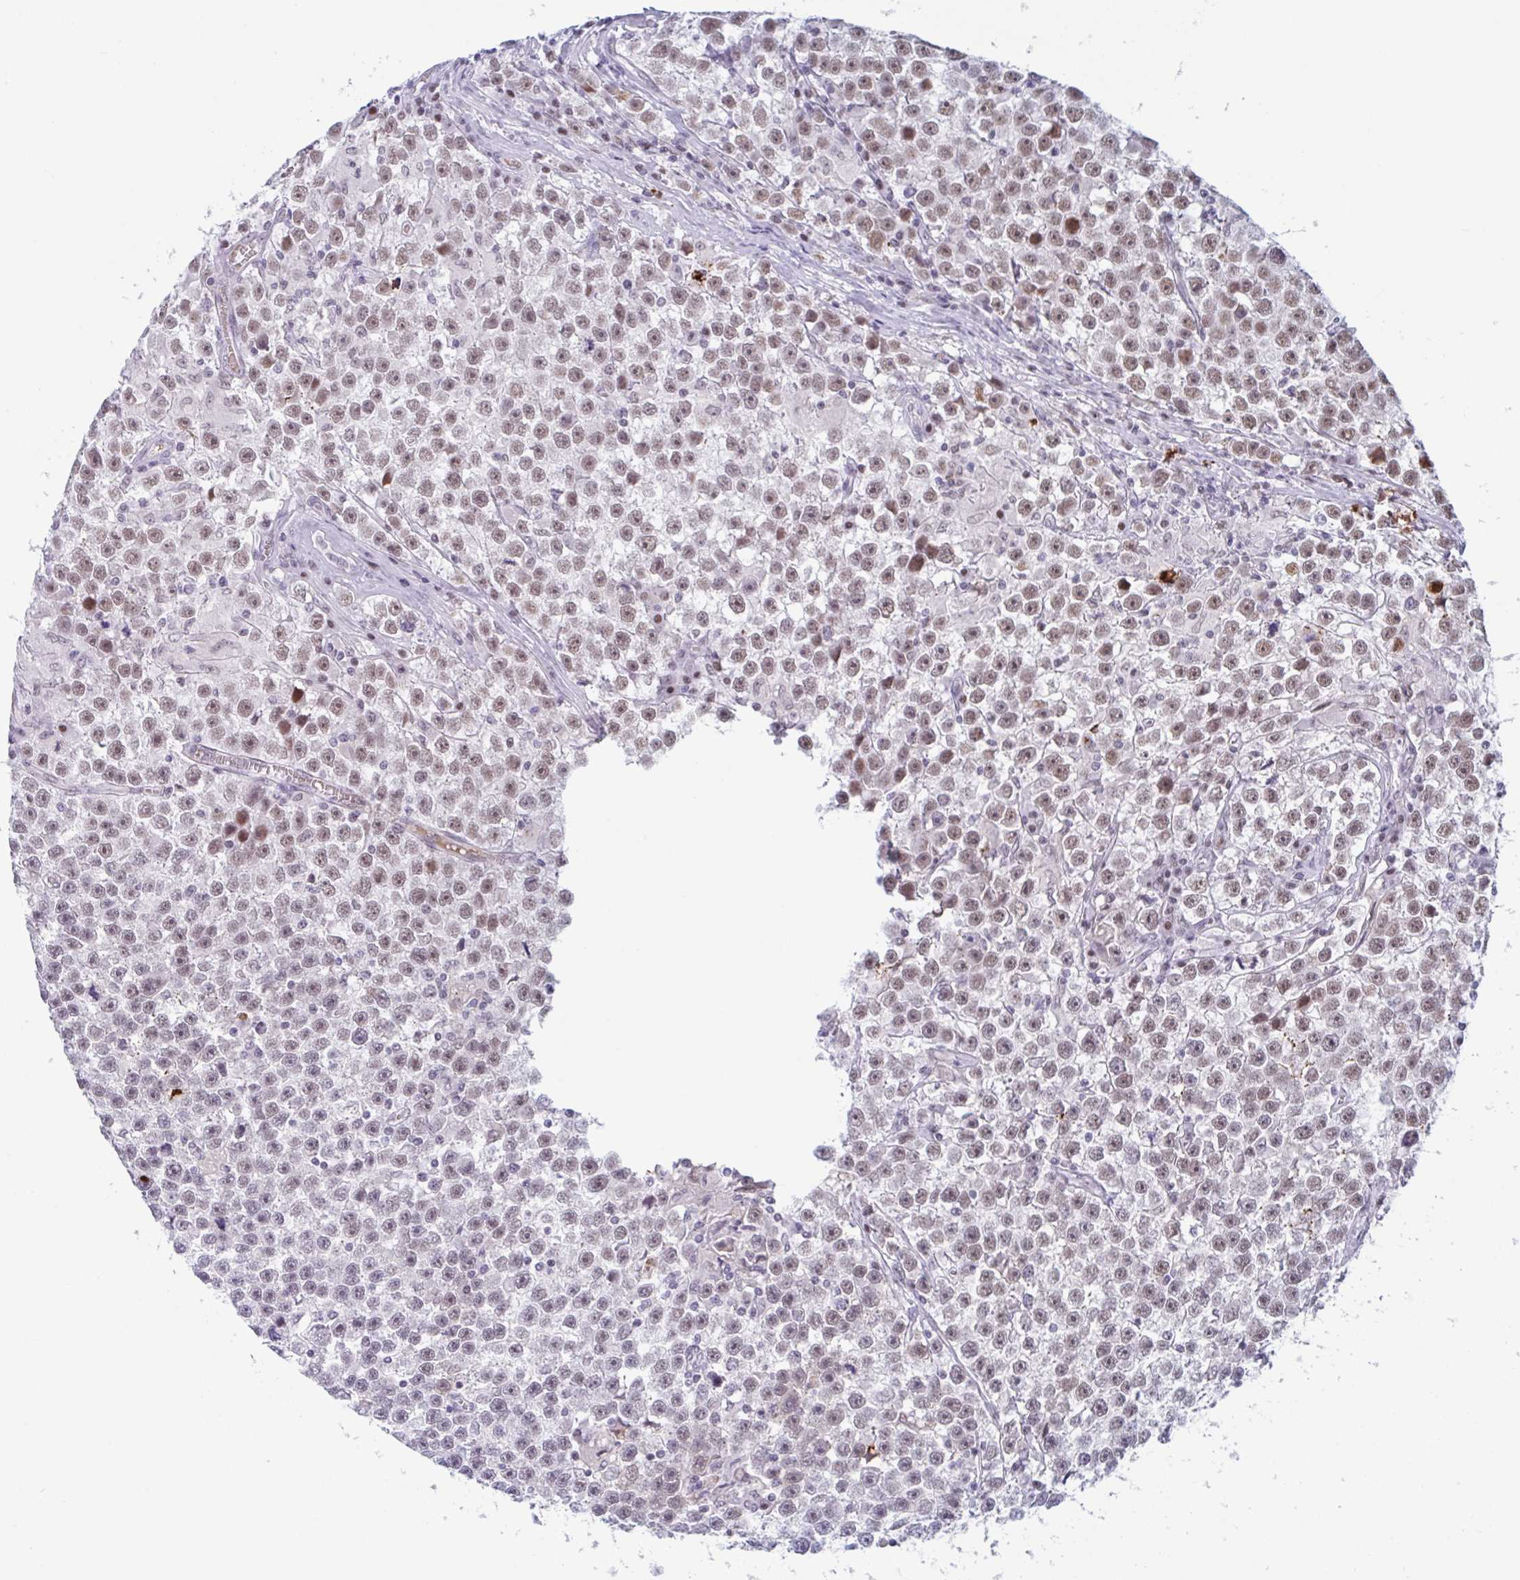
{"staining": {"intensity": "moderate", "quantity": "25%-75%", "location": "nuclear"}, "tissue": "testis cancer", "cell_type": "Tumor cells", "image_type": "cancer", "snomed": [{"axis": "morphology", "description": "Seminoma, NOS"}, {"axis": "topography", "description": "Testis"}], "caption": "Protein expression analysis of human testis cancer (seminoma) reveals moderate nuclear expression in about 25%-75% of tumor cells.", "gene": "PLG", "patient": {"sex": "male", "age": 31}}